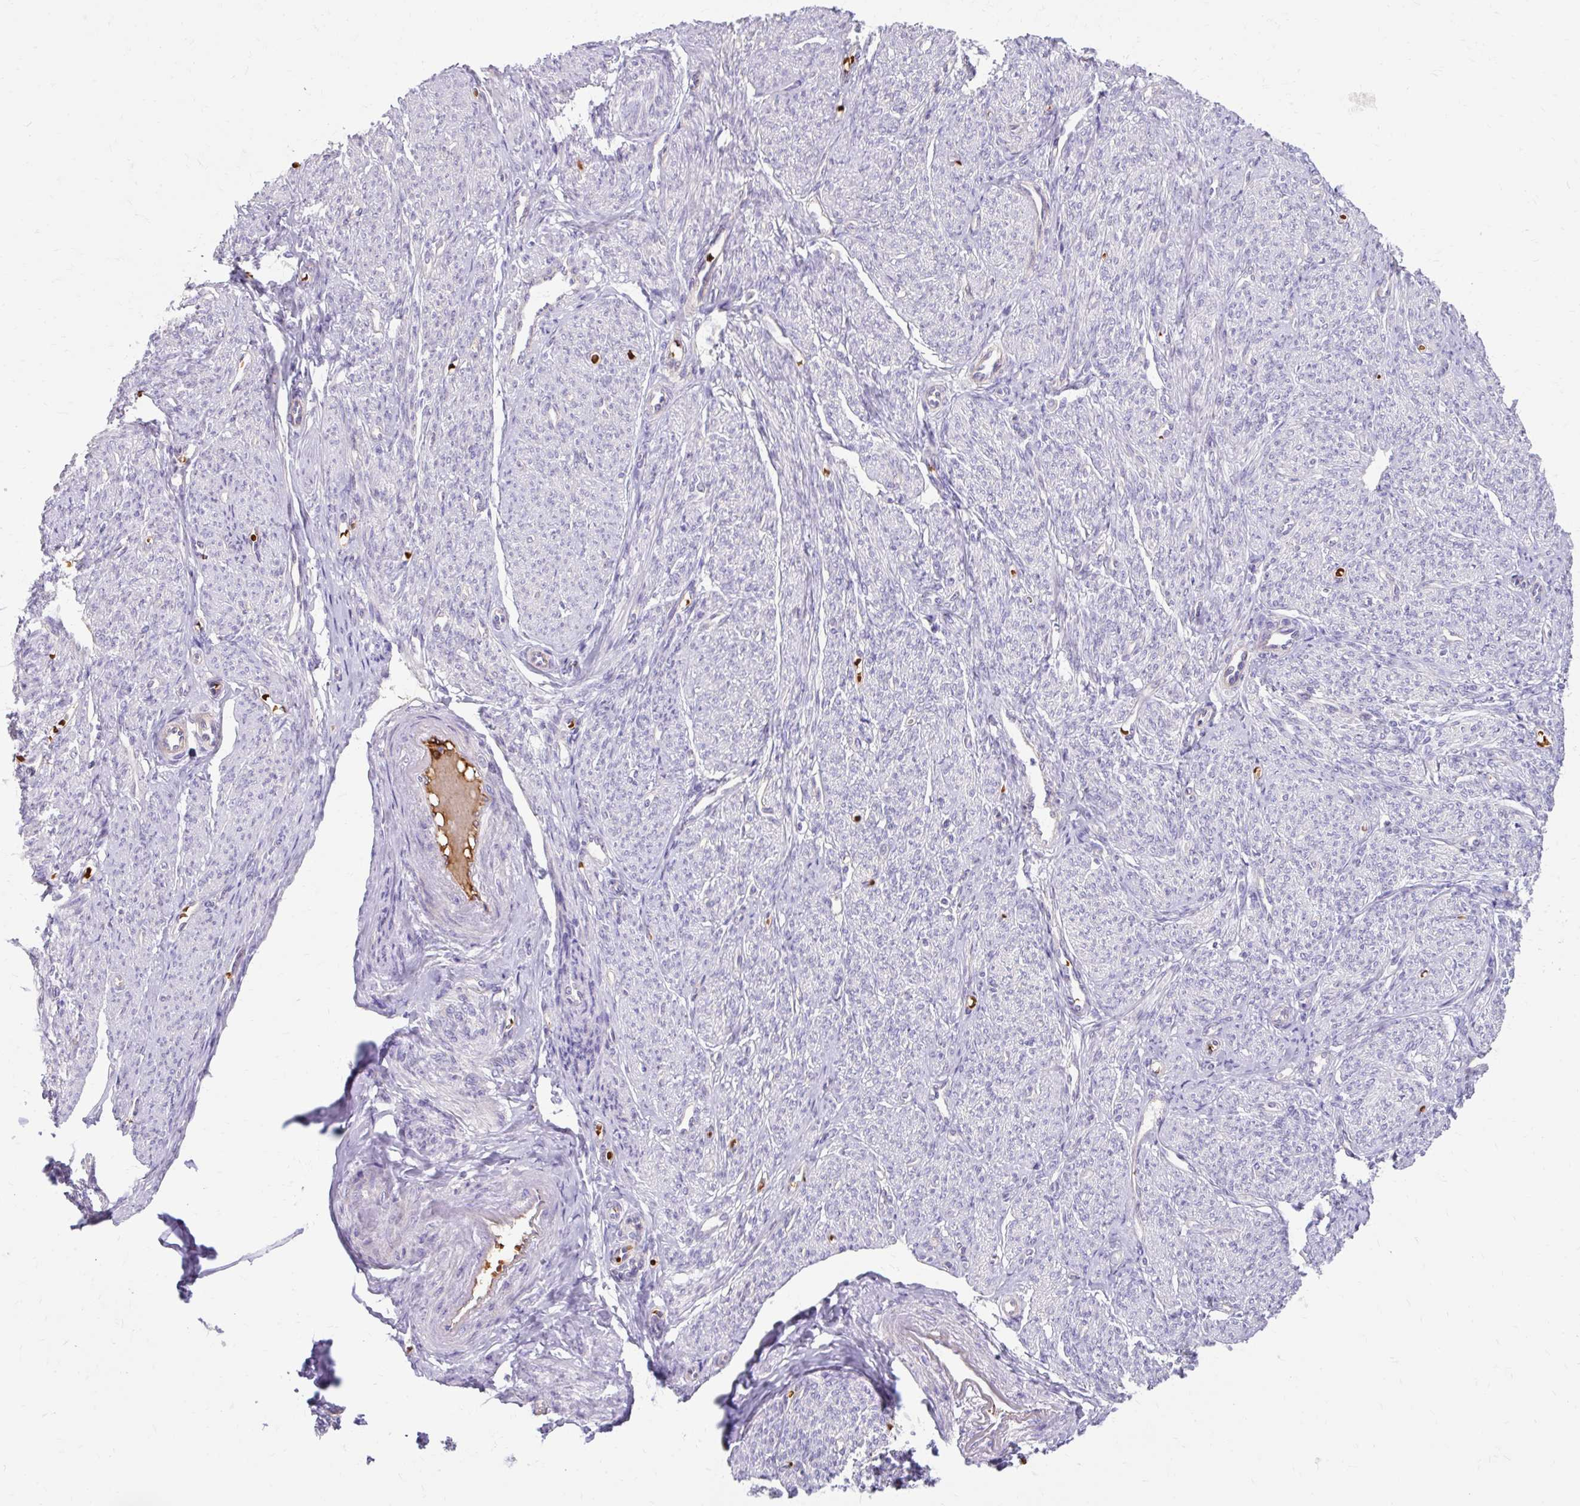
{"staining": {"intensity": "negative", "quantity": "none", "location": "none"}, "tissue": "smooth muscle", "cell_type": "Smooth muscle cells", "image_type": "normal", "snomed": [{"axis": "morphology", "description": "Normal tissue, NOS"}, {"axis": "topography", "description": "Smooth muscle"}], "caption": "Histopathology image shows no protein staining in smooth muscle cells of benign smooth muscle. (Brightfield microscopy of DAB immunohistochemistry (IHC) at high magnification).", "gene": "USHBP1", "patient": {"sex": "female", "age": 65}}